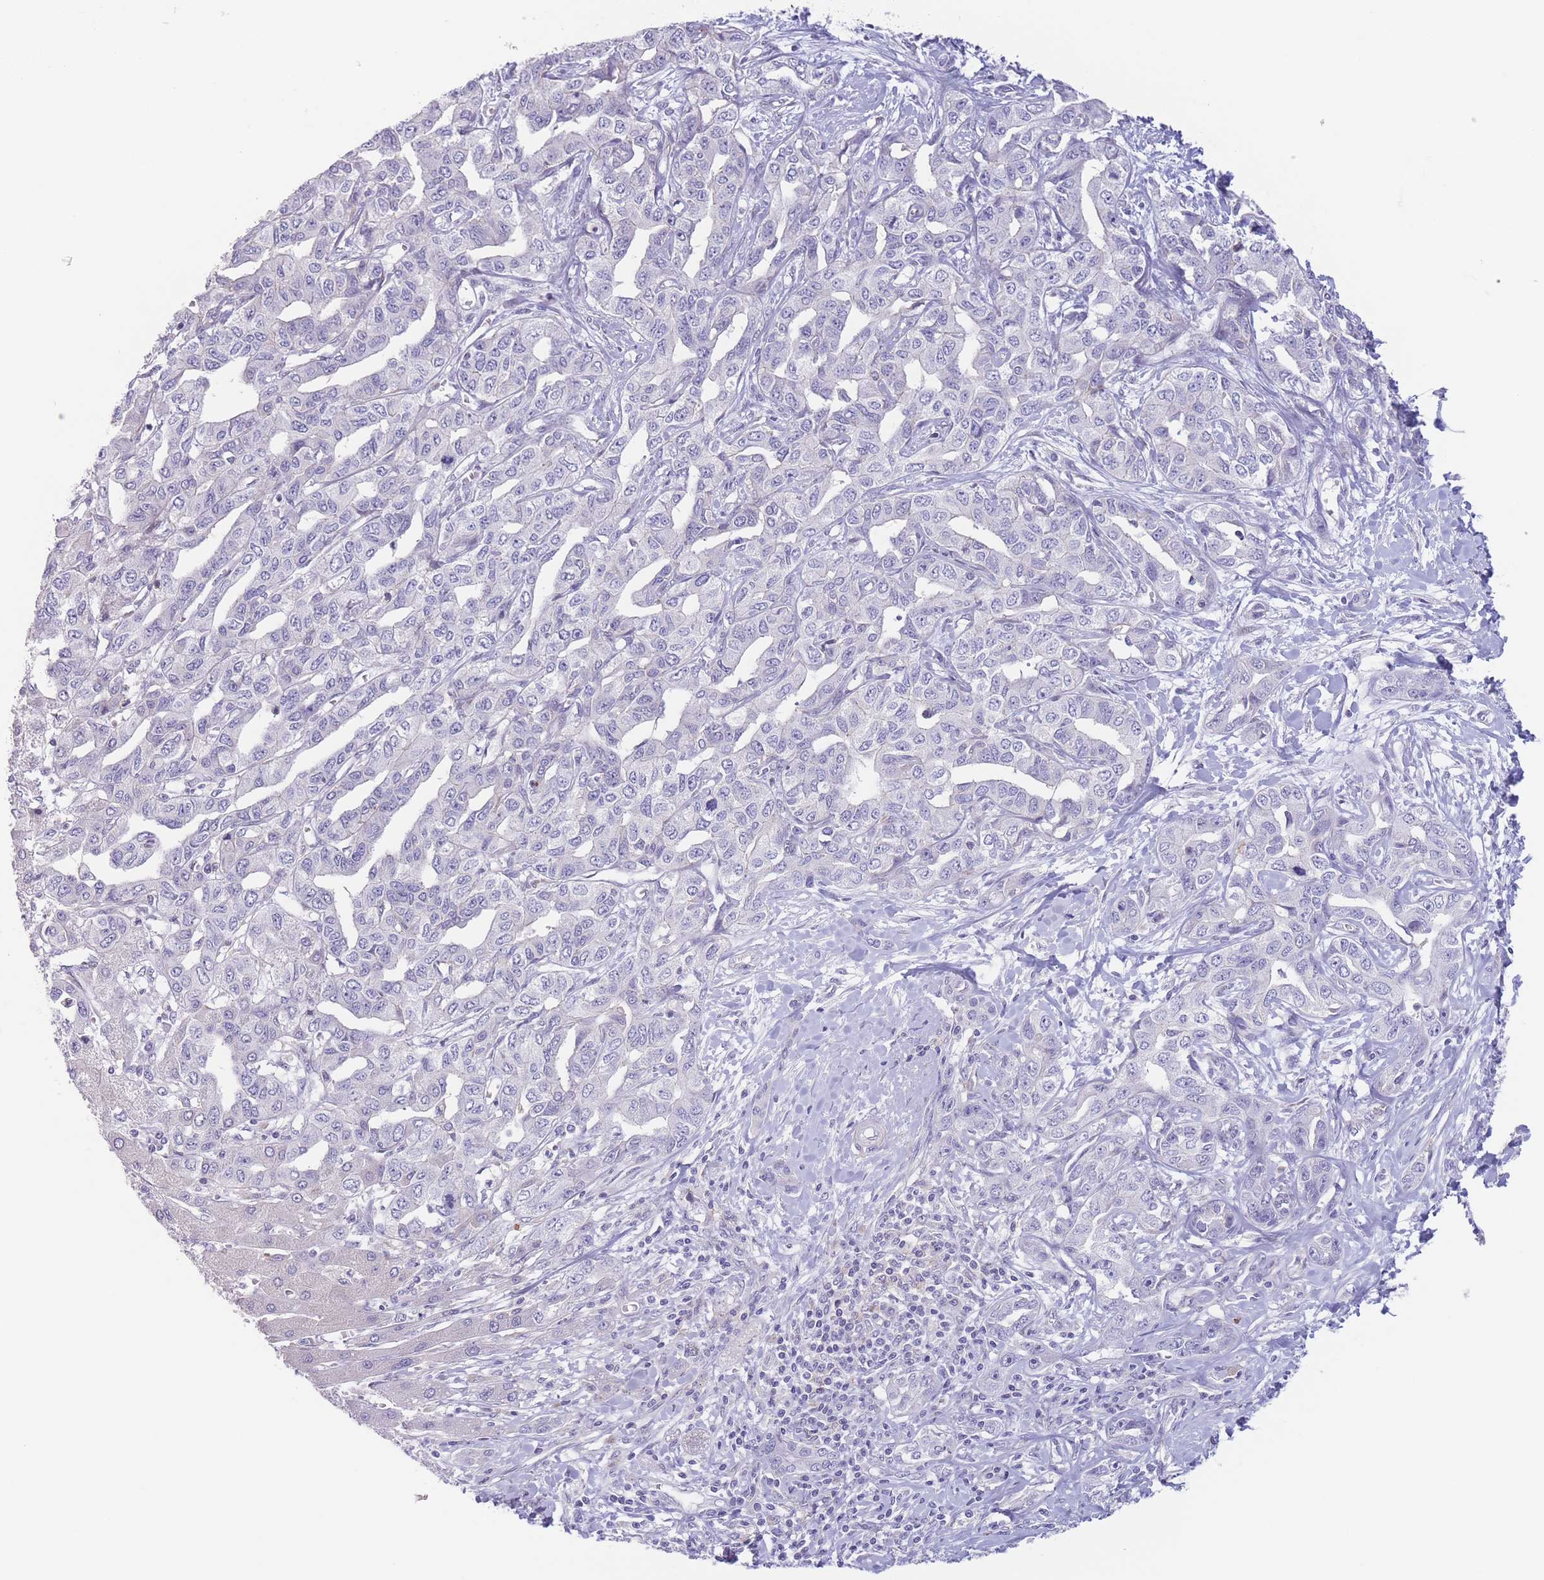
{"staining": {"intensity": "negative", "quantity": "none", "location": "none"}, "tissue": "liver cancer", "cell_type": "Tumor cells", "image_type": "cancer", "snomed": [{"axis": "morphology", "description": "Cholangiocarcinoma"}, {"axis": "topography", "description": "Liver"}], "caption": "Cholangiocarcinoma (liver) stained for a protein using IHC exhibits no expression tumor cells.", "gene": "C9orf152", "patient": {"sex": "male", "age": 59}}